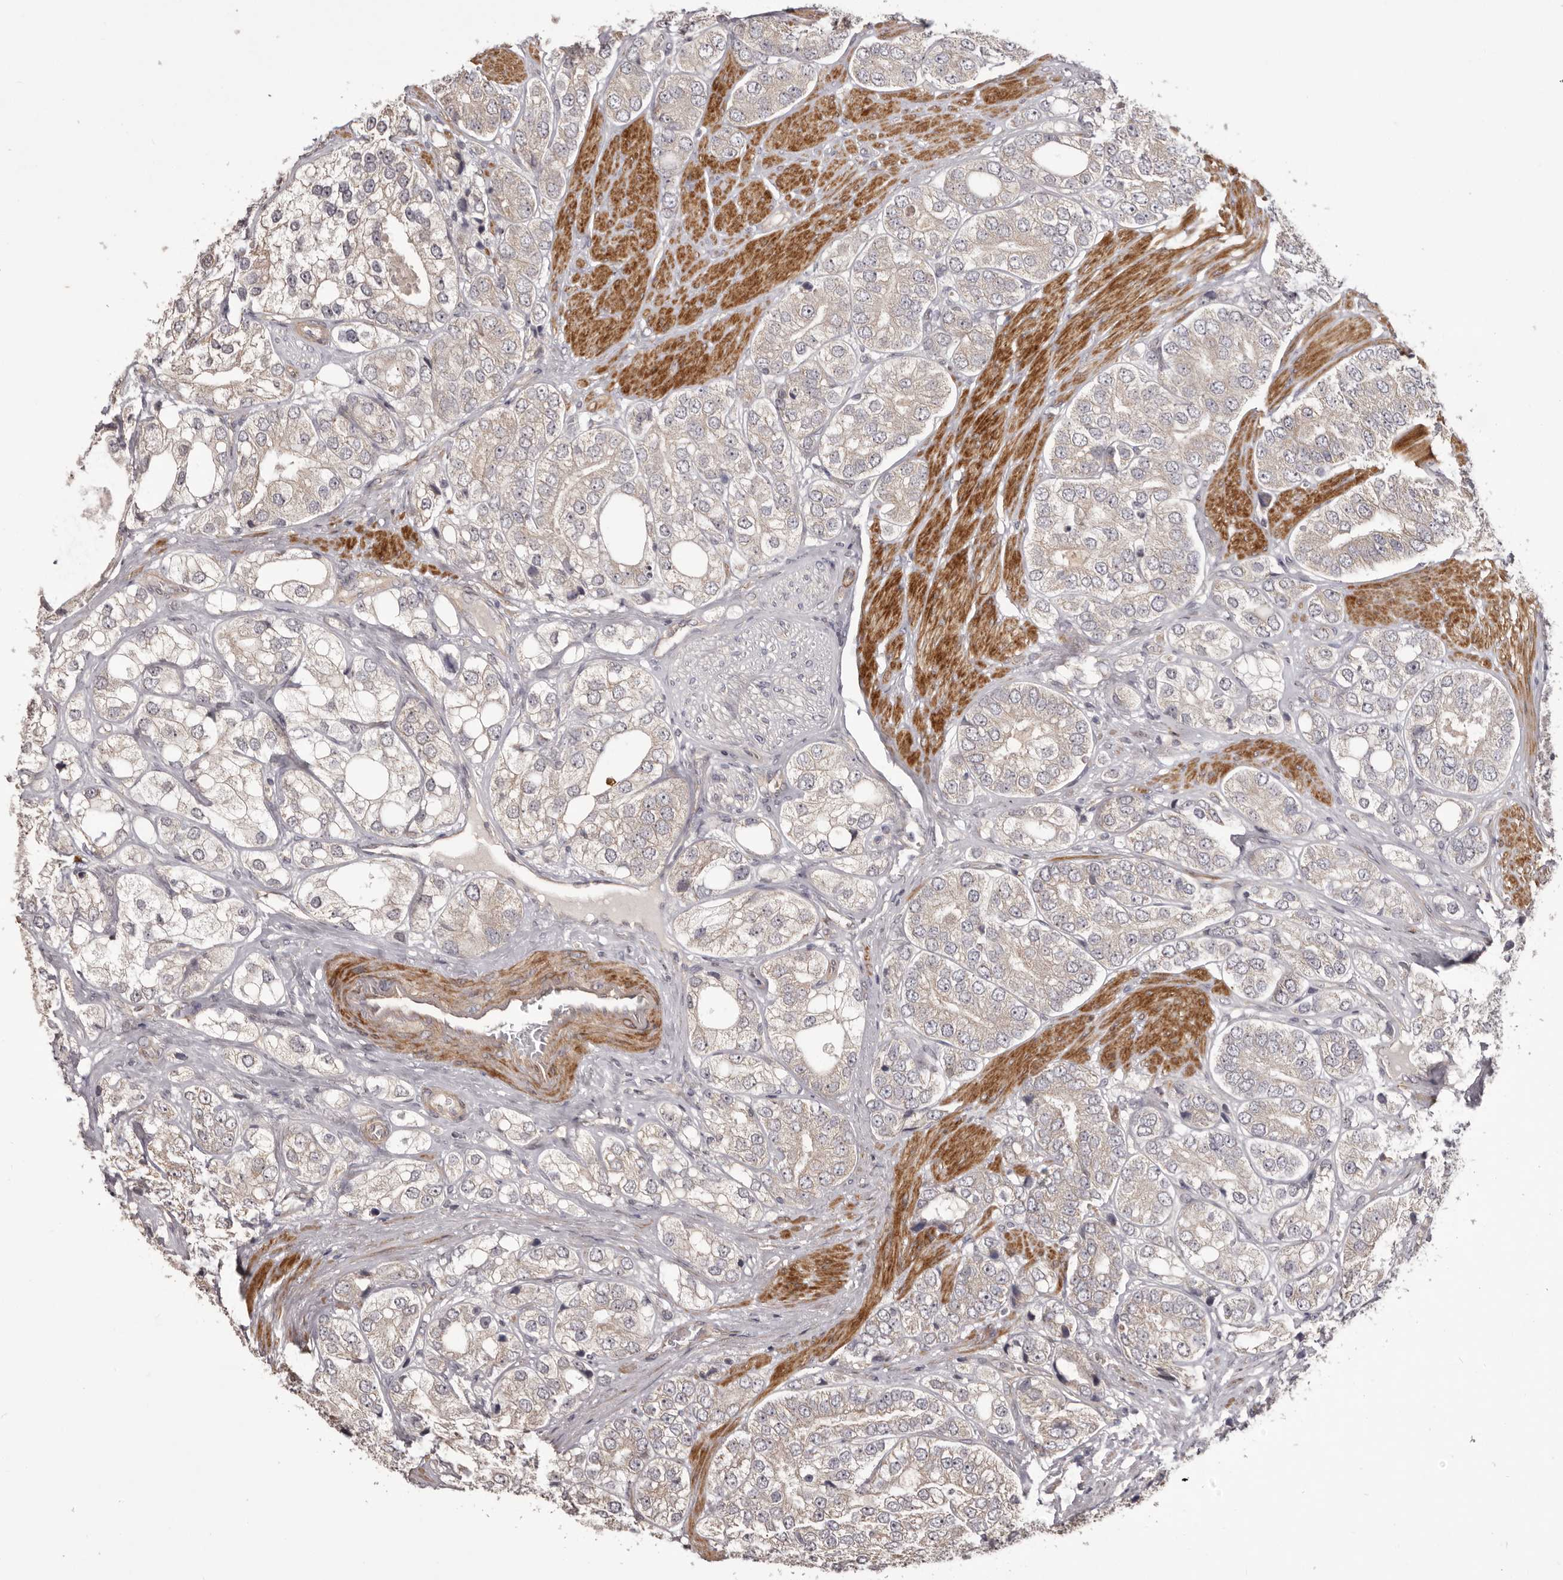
{"staining": {"intensity": "negative", "quantity": "none", "location": "none"}, "tissue": "prostate cancer", "cell_type": "Tumor cells", "image_type": "cancer", "snomed": [{"axis": "morphology", "description": "Adenocarcinoma, High grade"}, {"axis": "topography", "description": "Prostate"}], "caption": "Immunohistochemistry of human prostate cancer (high-grade adenocarcinoma) shows no staining in tumor cells.", "gene": "HRH1", "patient": {"sex": "male", "age": 50}}